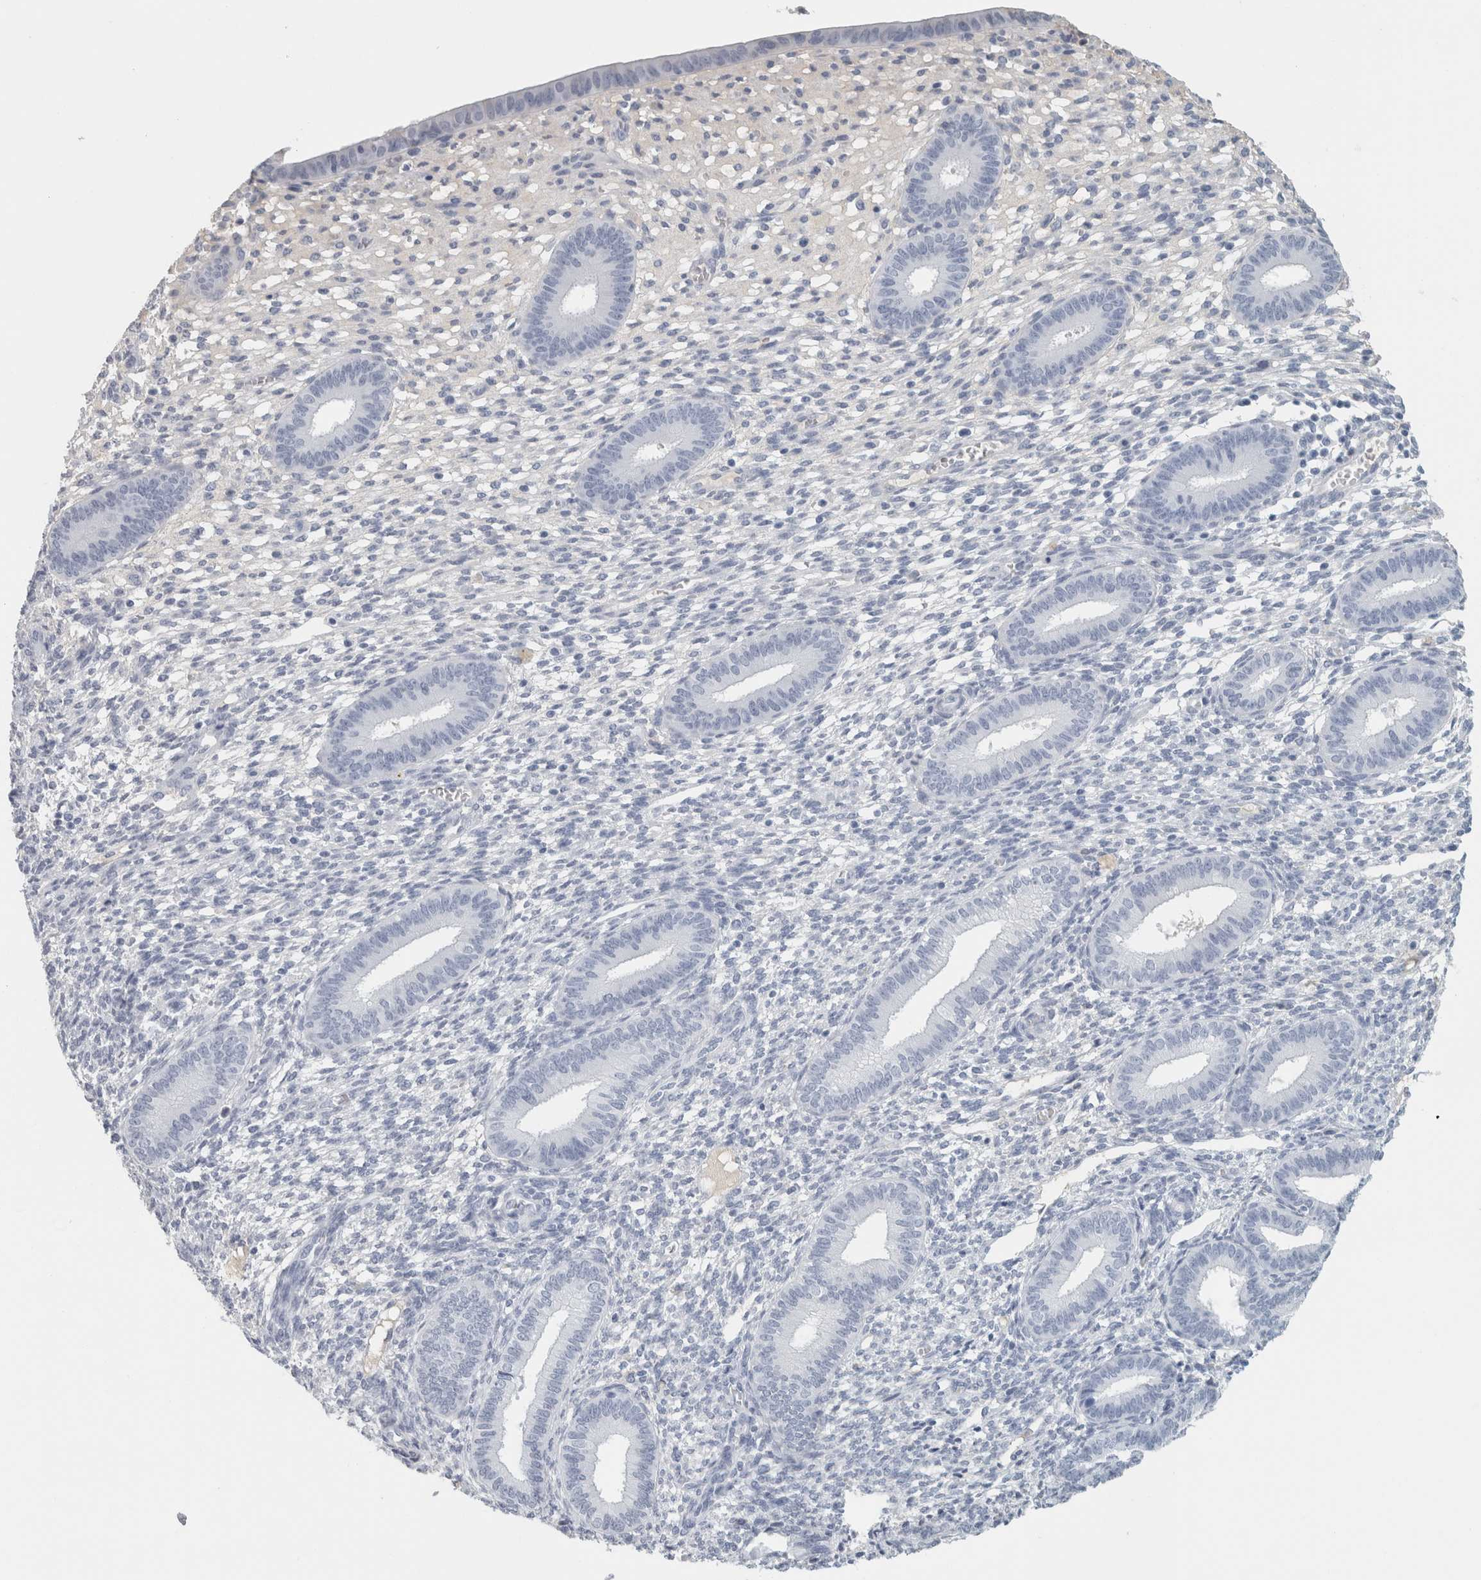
{"staining": {"intensity": "negative", "quantity": "none", "location": "none"}, "tissue": "endometrium", "cell_type": "Cells in endometrial stroma", "image_type": "normal", "snomed": [{"axis": "morphology", "description": "Normal tissue, NOS"}, {"axis": "topography", "description": "Endometrium"}], "caption": "The histopathology image displays no staining of cells in endometrial stroma in benign endometrium. The staining is performed using DAB brown chromogen with nuclei counter-stained in using hematoxylin.", "gene": "TSPAN8", "patient": {"sex": "female", "age": 46}}